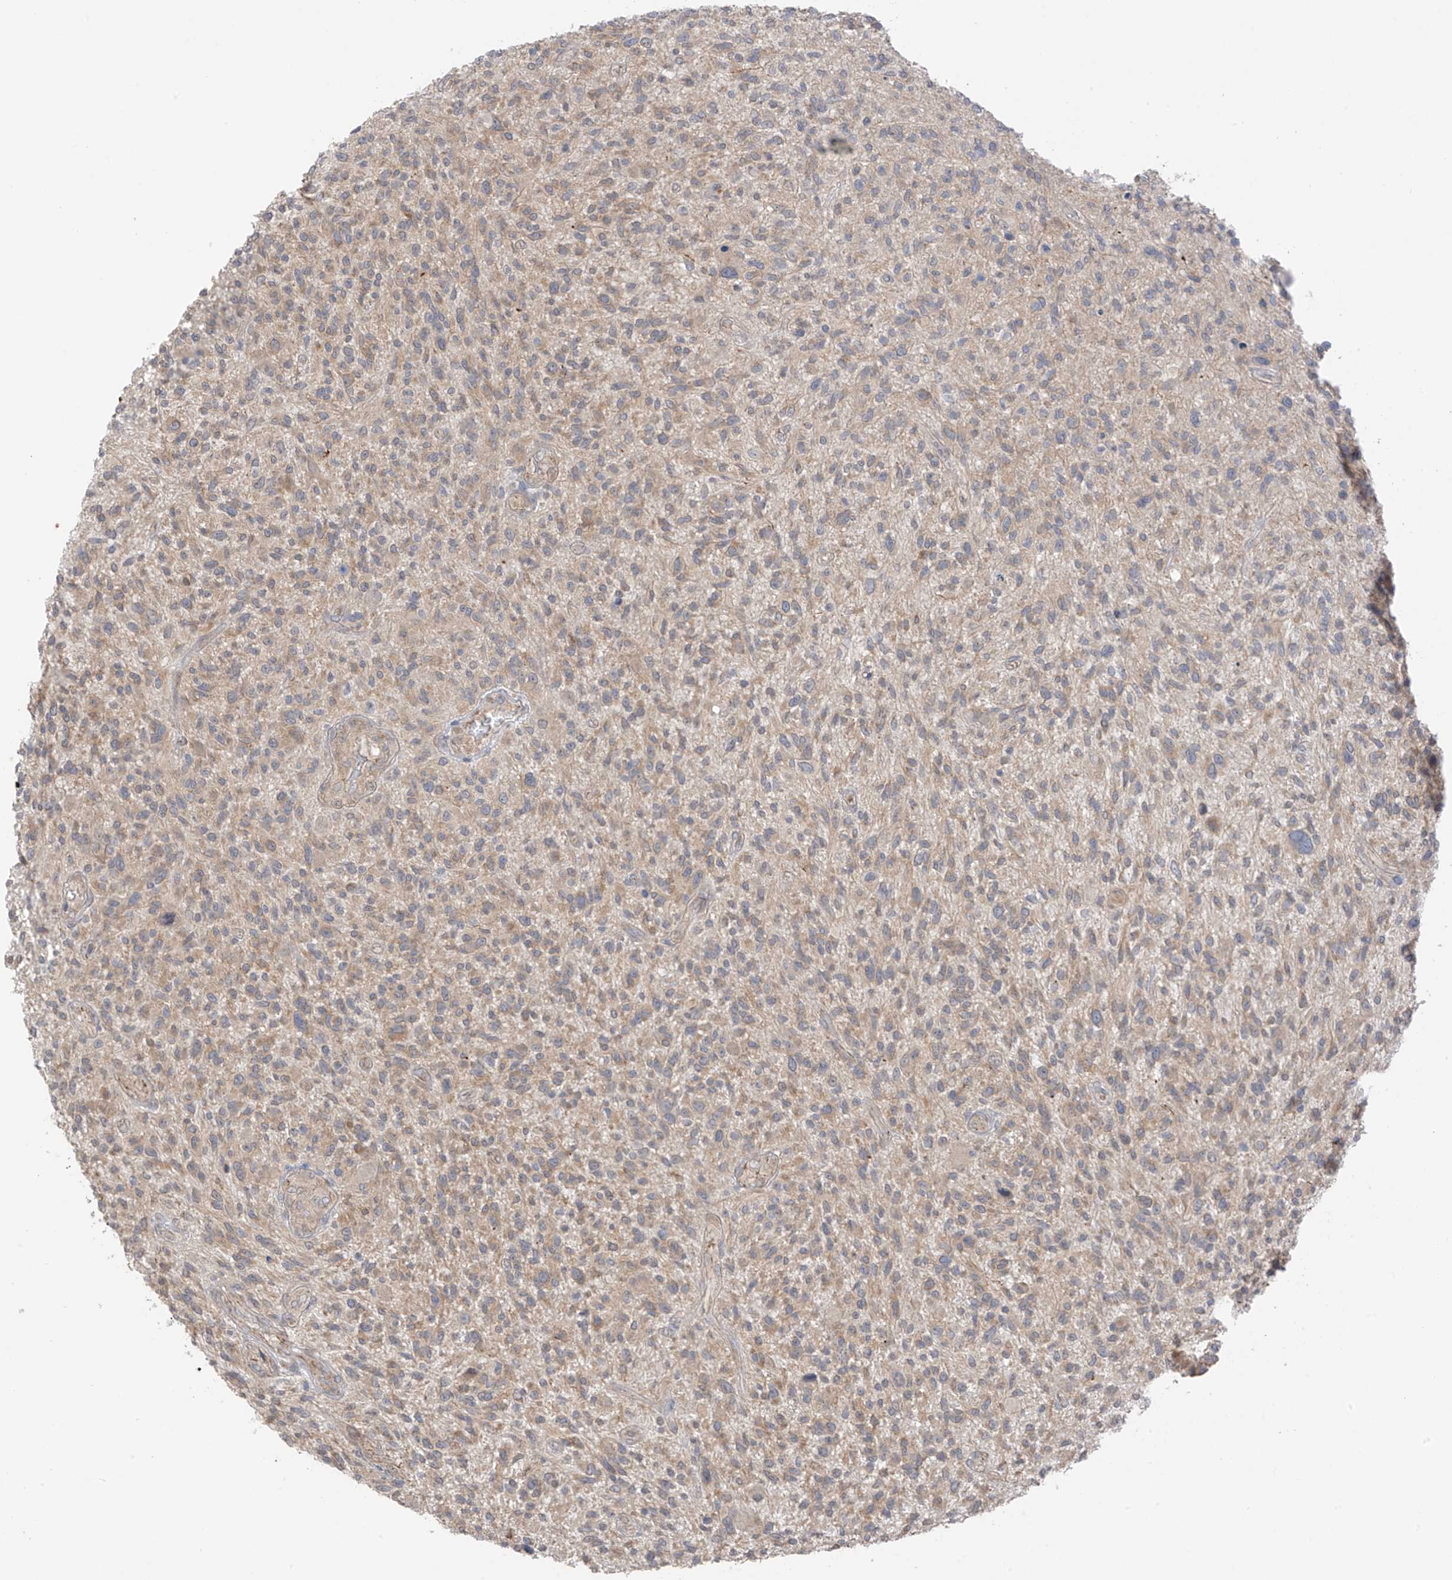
{"staining": {"intensity": "moderate", "quantity": ">75%", "location": "cytoplasmic/membranous"}, "tissue": "glioma", "cell_type": "Tumor cells", "image_type": "cancer", "snomed": [{"axis": "morphology", "description": "Glioma, malignant, High grade"}, {"axis": "topography", "description": "Brain"}], "caption": "Brown immunohistochemical staining in glioma exhibits moderate cytoplasmic/membranous expression in about >75% of tumor cells. The protein is shown in brown color, while the nuclei are stained blue.", "gene": "NALCN", "patient": {"sex": "male", "age": 47}}